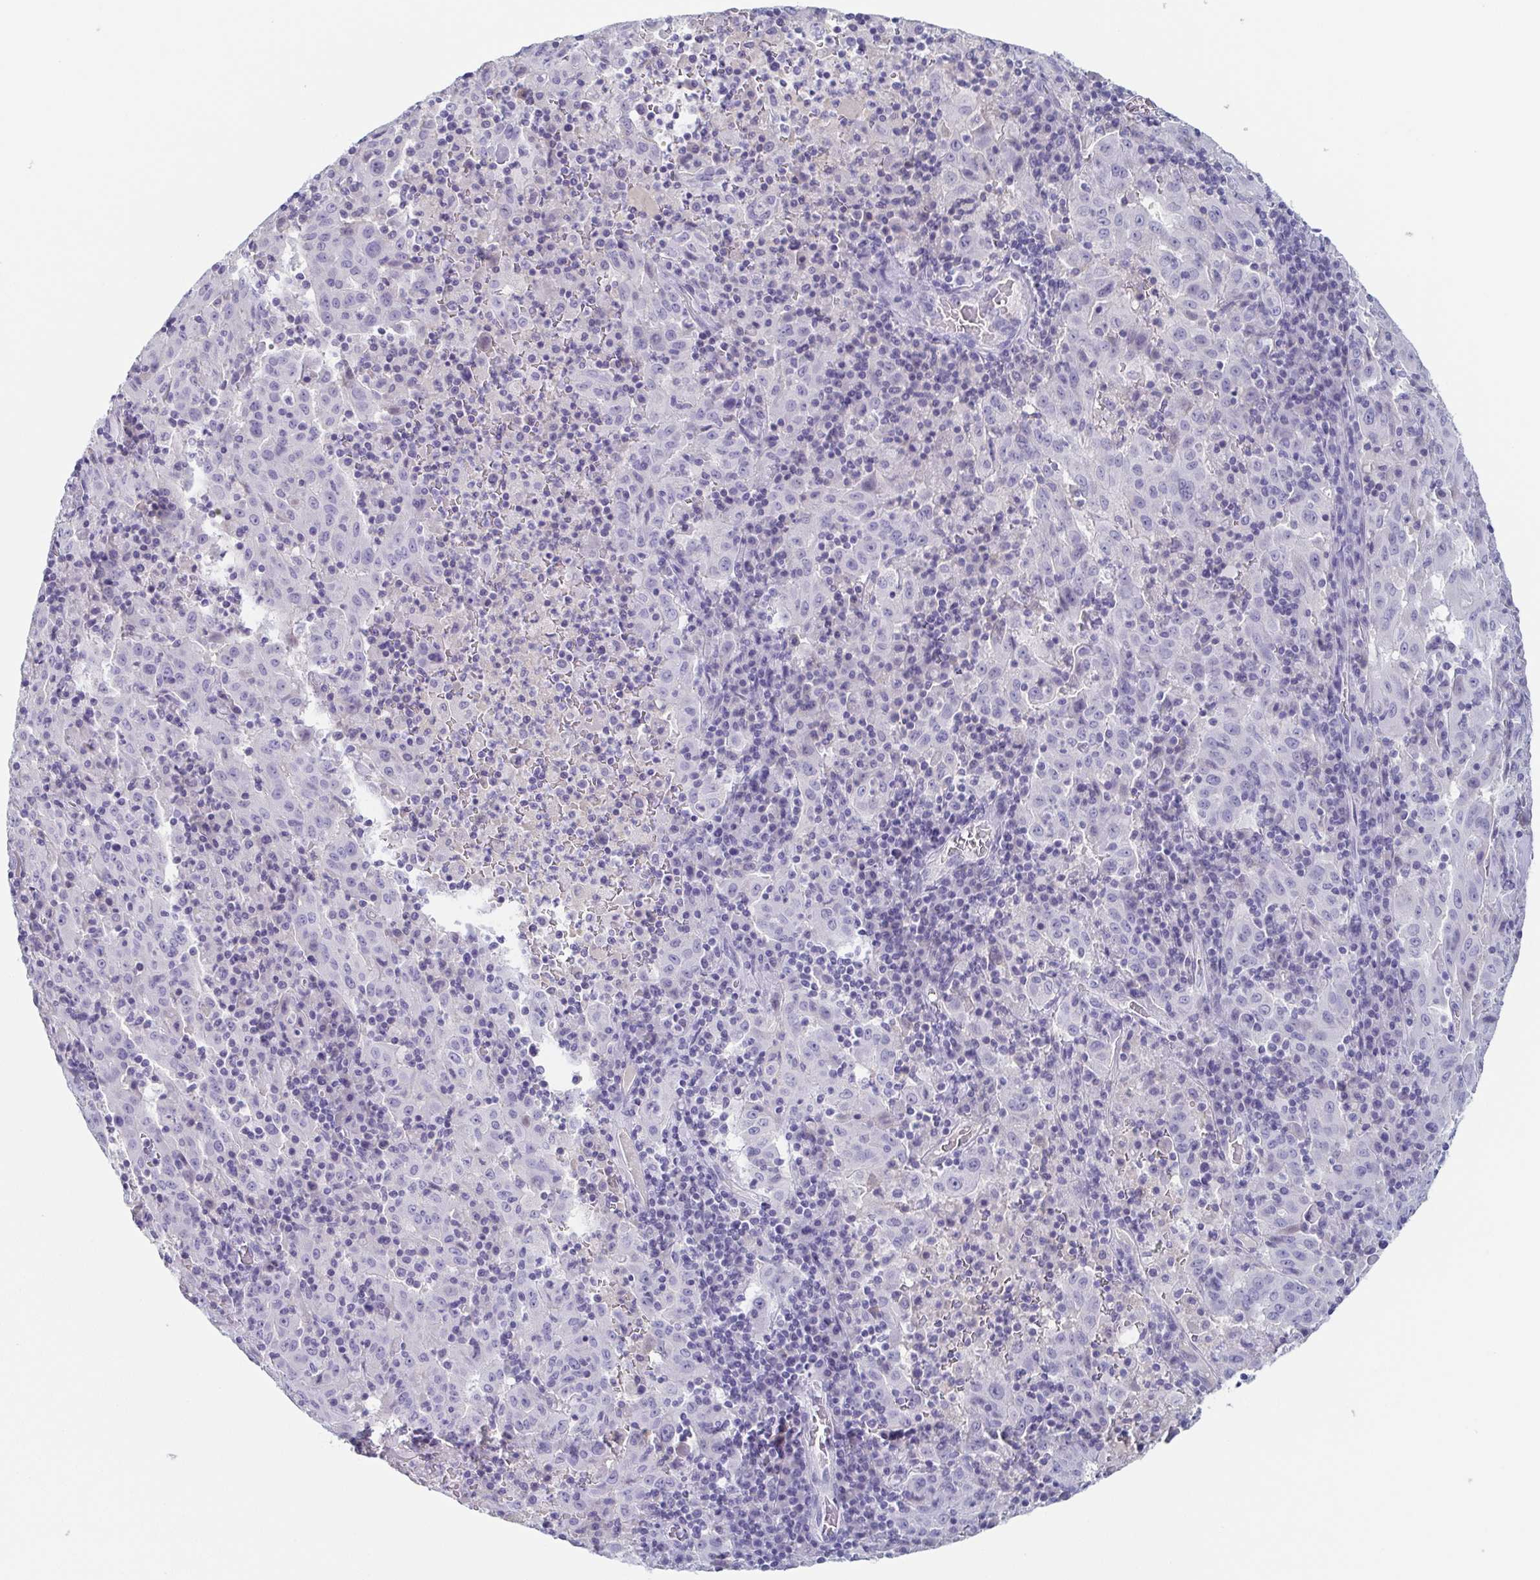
{"staining": {"intensity": "negative", "quantity": "none", "location": "none"}, "tissue": "pancreatic cancer", "cell_type": "Tumor cells", "image_type": "cancer", "snomed": [{"axis": "morphology", "description": "Adenocarcinoma, NOS"}, {"axis": "topography", "description": "Pancreas"}], "caption": "Adenocarcinoma (pancreatic) stained for a protein using IHC displays no expression tumor cells.", "gene": "ITLN1", "patient": {"sex": "male", "age": 63}}